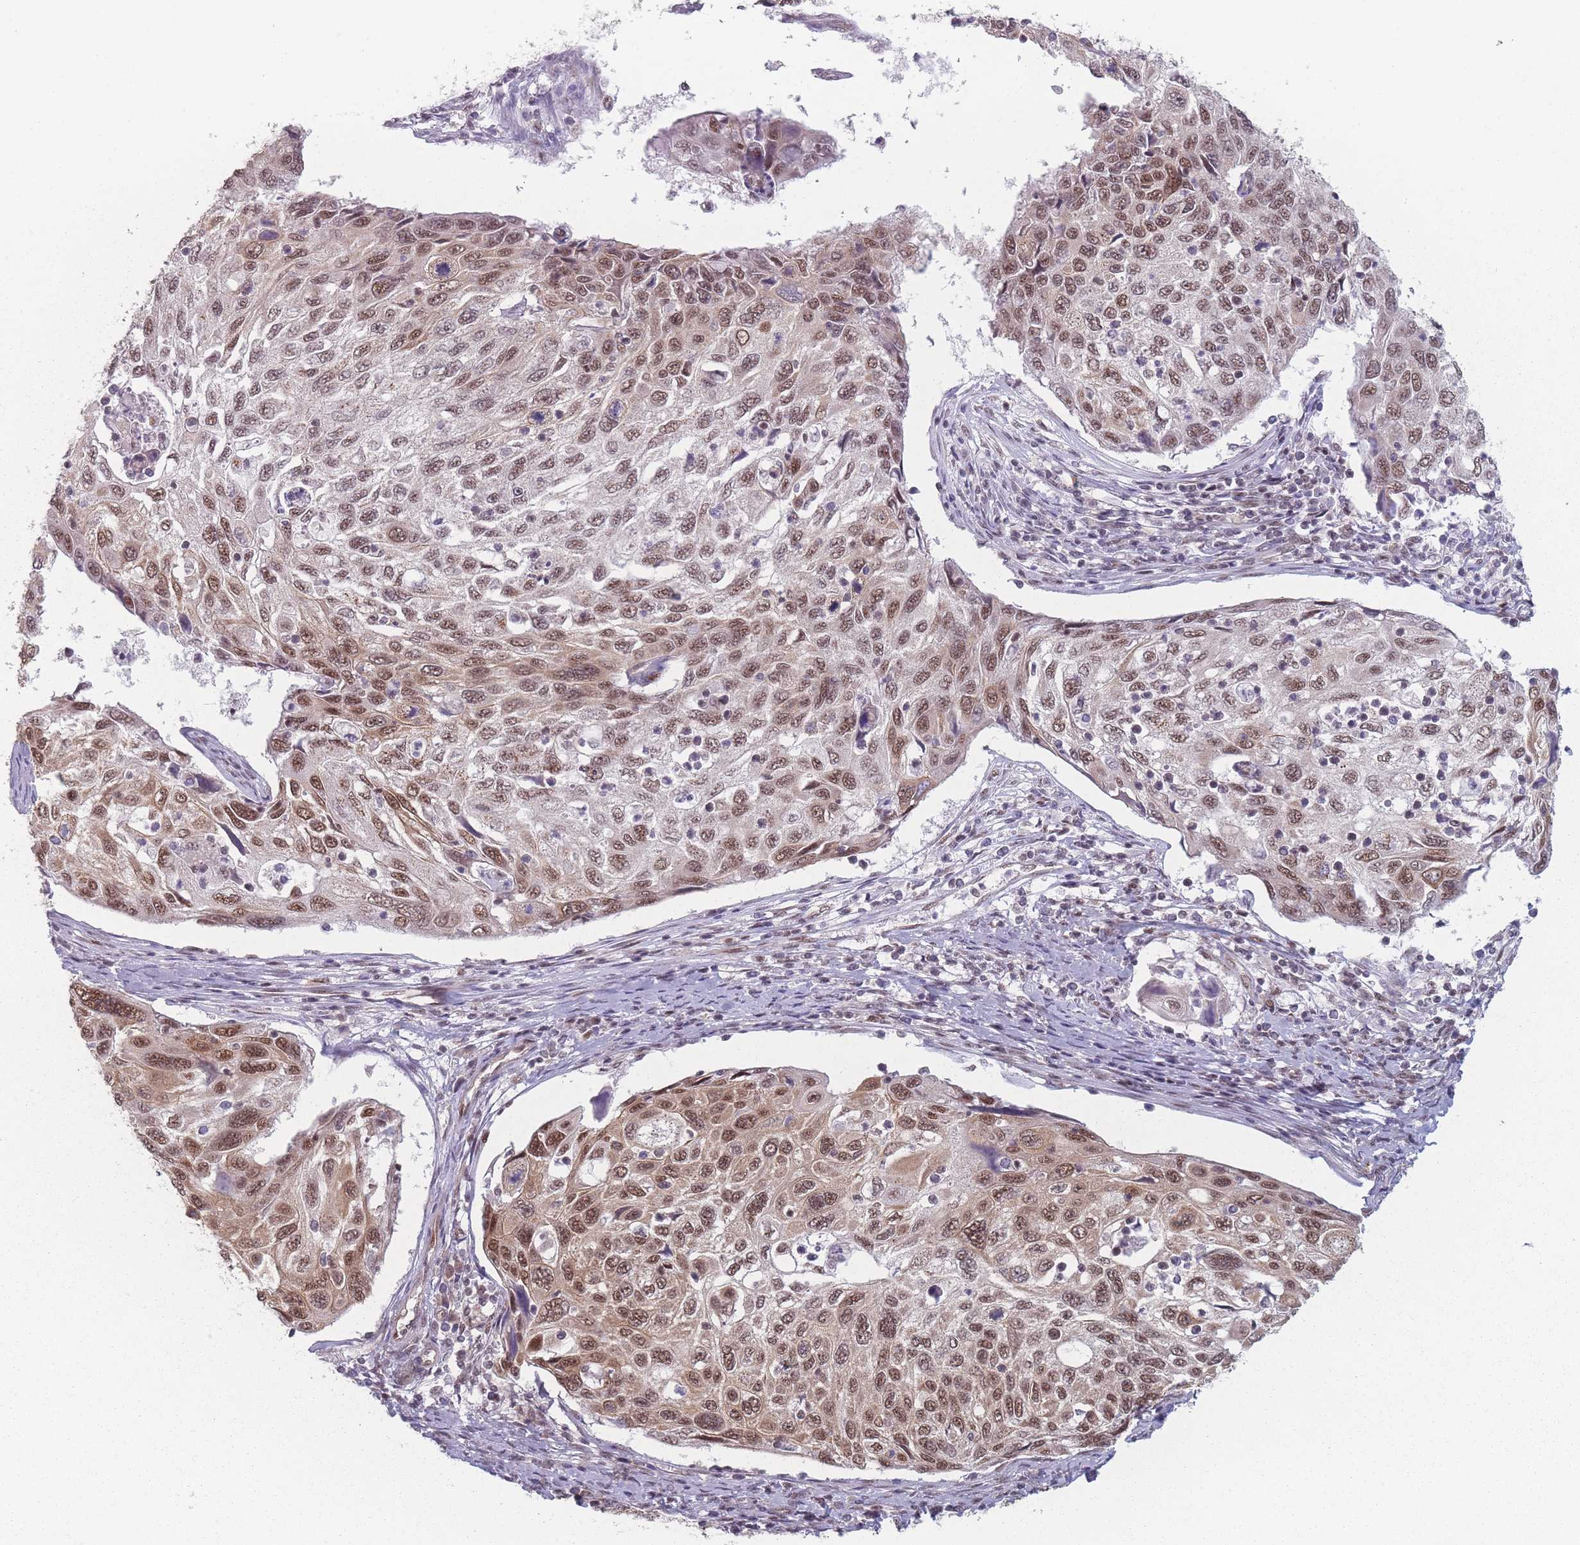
{"staining": {"intensity": "moderate", "quantity": ">75%", "location": "nuclear"}, "tissue": "cervical cancer", "cell_type": "Tumor cells", "image_type": "cancer", "snomed": [{"axis": "morphology", "description": "Squamous cell carcinoma, NOS"}, {"axis": "topography", "description": "Cervix"}], "caption": "Protein positivity by immunohistochemistry shows moderate nuclear staining in approximately >75% of tumor cells in cervical cancer.", "gene": "ZC3H14", "patient": {"sex": "female", "age": 70}}